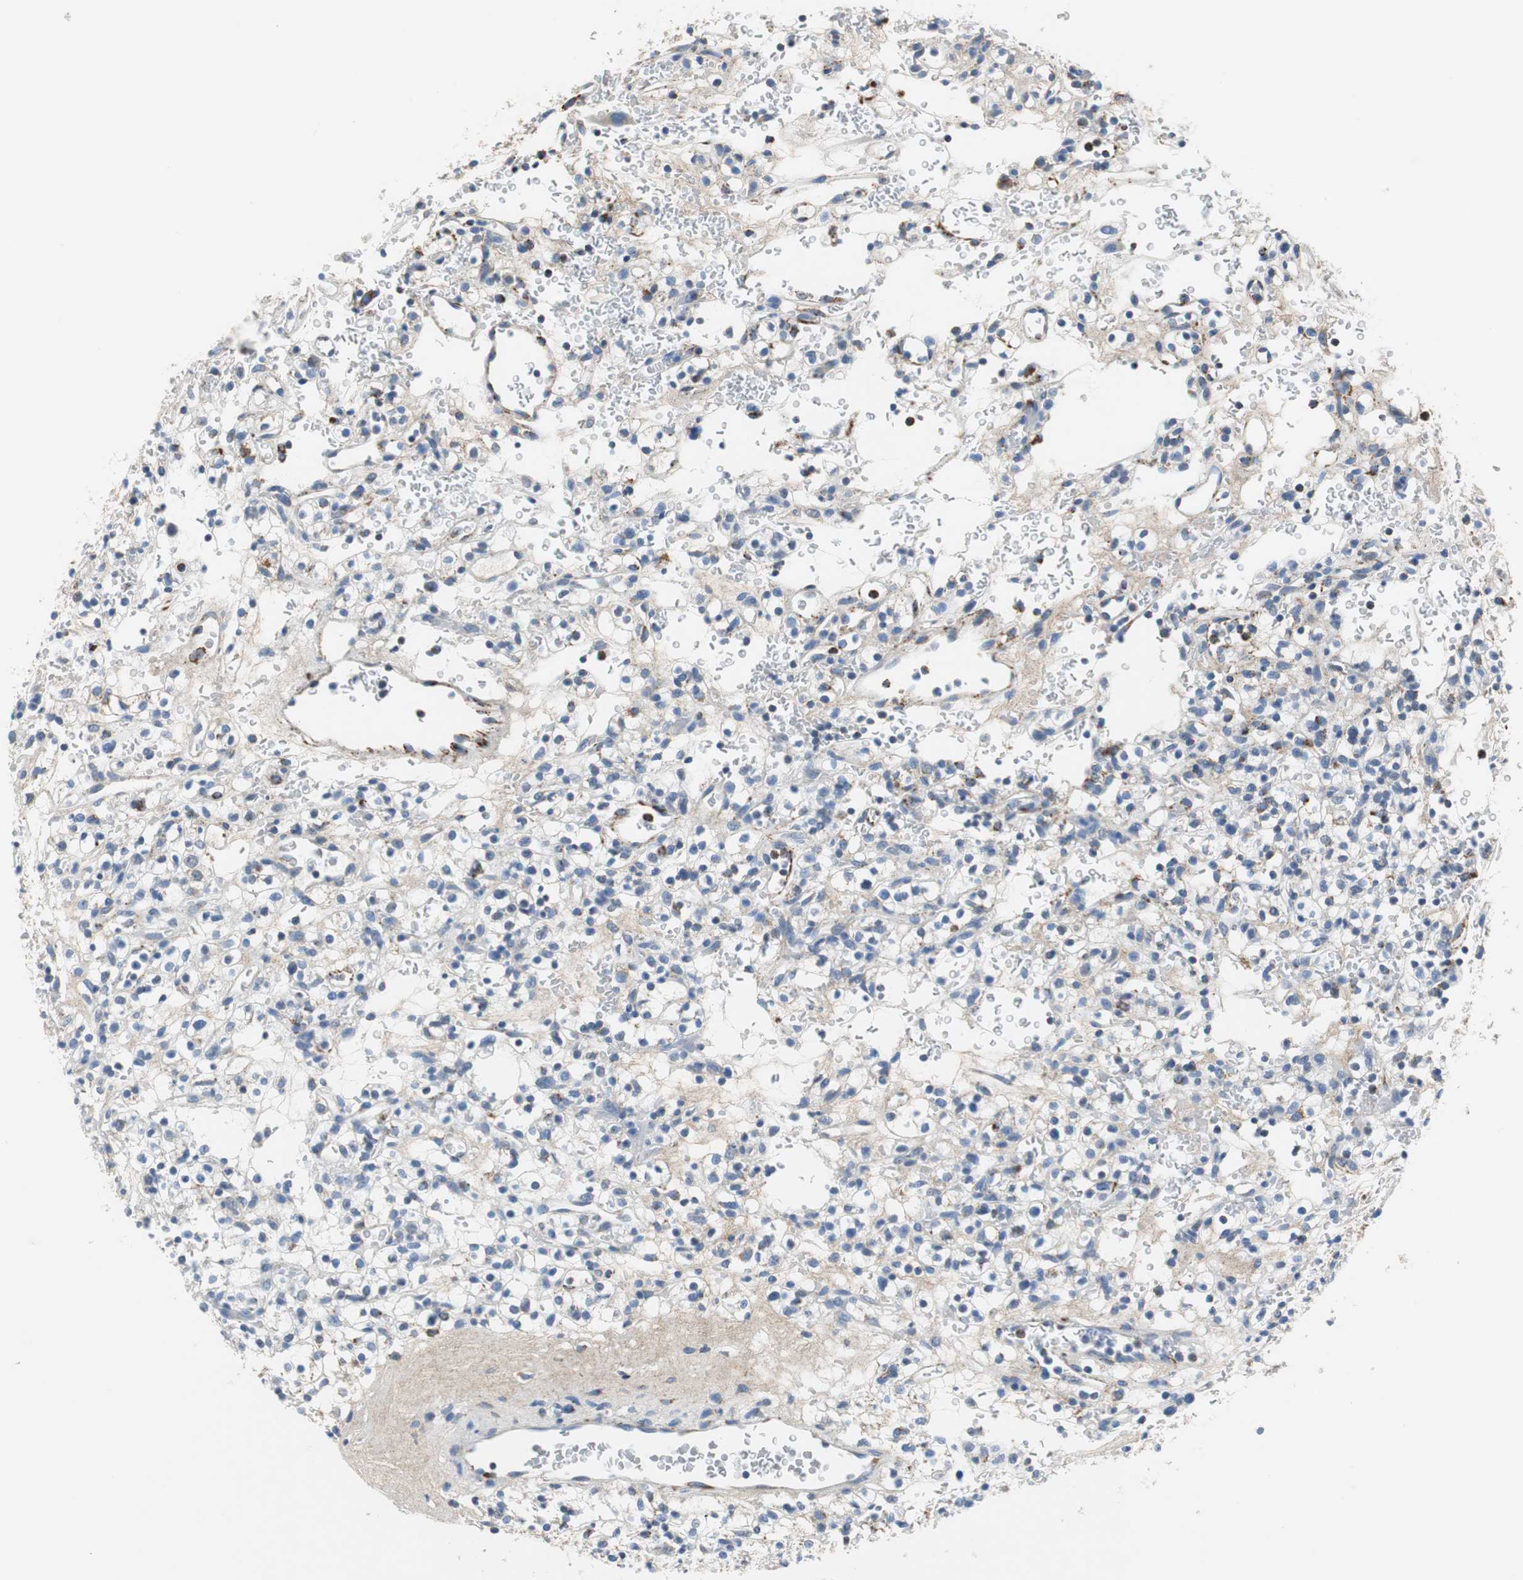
{"staining": {"intensity": "negative", "quantity": "none", "location": "none"}, "tissue": "renal cancer", "cell_type": "Tumor cells", "image_type": "cancer", "snomed": [{"axis": "morphology", "description": "Normal tissue, NOS"}, {"axis": "morphology", "description": "Adenocarcinoma, NOS"}, {"axis": "topography", "description": "Kidney"}], "caption": "High power microscopy histopathology image of an IHC micrograph of adenocarcinoma (renal), revealing no significant staining in tumor cells. (Brightfield microscopy of DAB (3,3'-diaminobenzidine) IHC at high magnification).", "gene": "C1QTNF7", "patient": {"sex": "female", "age": 72}}